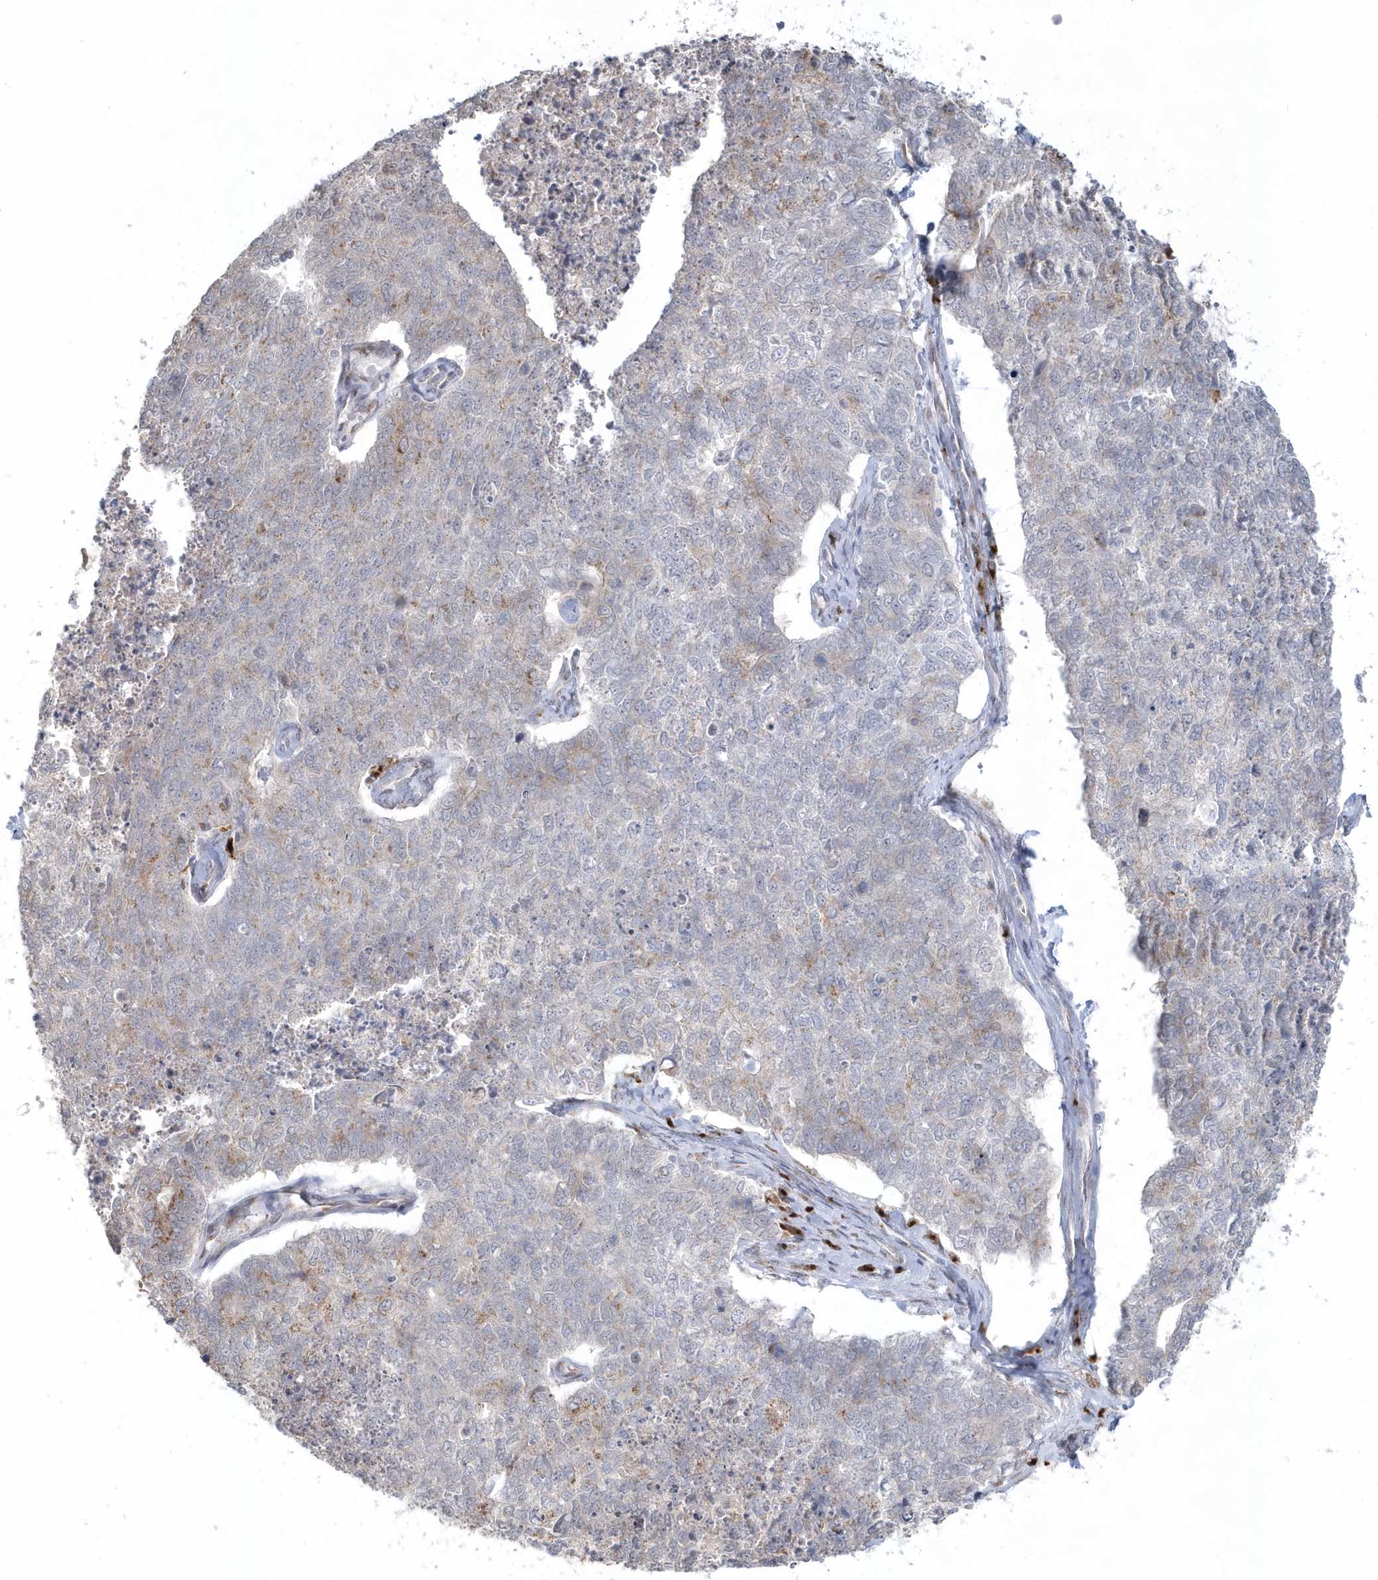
{"staining": {"intensity": "weak", "quantity": "25%-75%", "location": "cytoplasmic/membranous"}, "tissue": "cervical cancer", "cell_type": "Tumor cells", "image_type": "cancer", "snomed": [{"axis": "morphology", "description": "Squamous cell carcinoma, NOS"}, {"axis": "topography", "description": "Cervix"}], "caption": "A histopathology image showing weak cytoplasmic/membranous staining in approximately 25%-75% of tumor cells in cervical cancer (squamous cell carcinoma), as visualized by brown immunohistochemical staining.", "gene": "DHFR", "patient": {"sex": "female", "age": 63}}